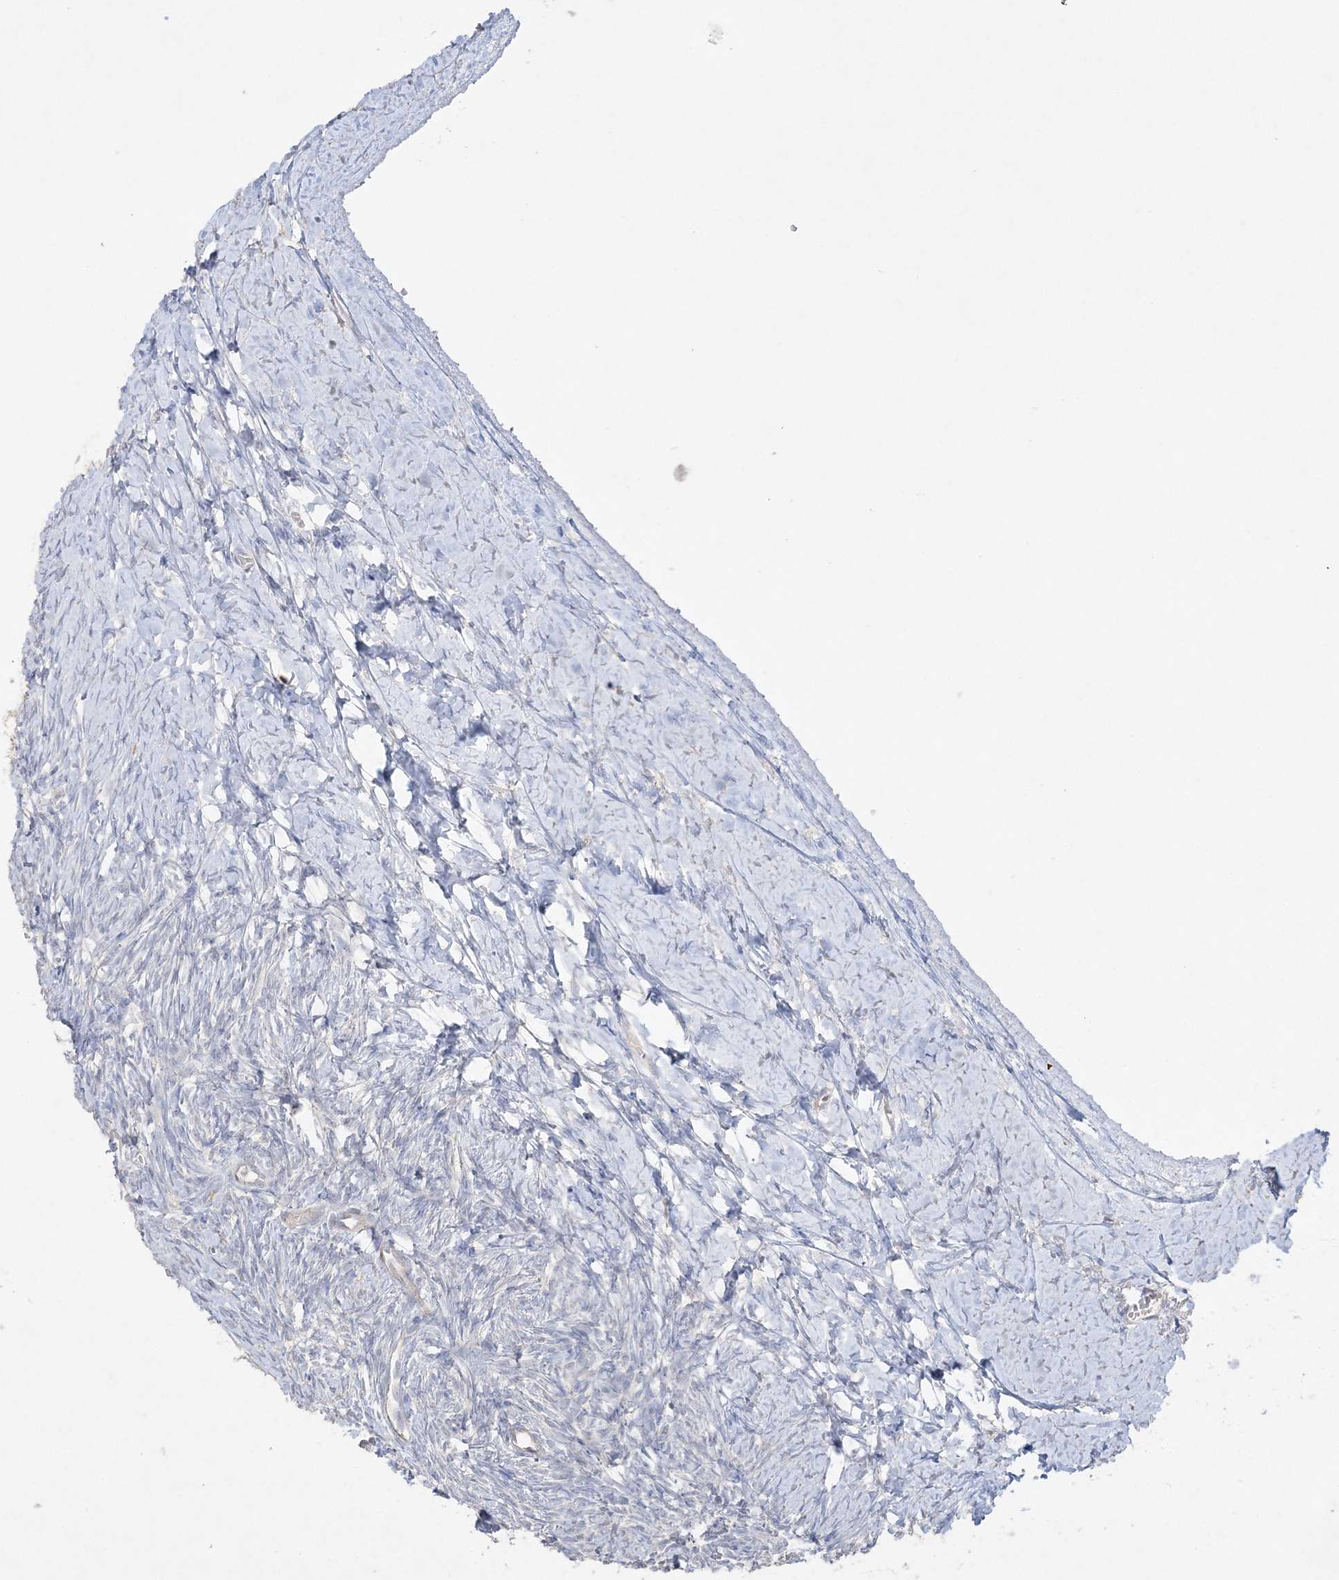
{"staining": {"intensity": "negative", "quantity": "none", "location": "none"}, "tissue": "ovary", "cell_type": "Ovarian stroma cells", "image_type": "normal", "snomed": [{"axis": "morphology", "description": "Normal tissue, NOS"}, {"axis": "morphology", "description": "Developmental malformation"}, {"axis": "topography", "description": "Ovary"}], "caption": "Immunohistochemistry (IHC) histopathology image of unremarkable ovary: human ovary stained with DAB shows no significant protein positivity in ovarian stroma cells. The staining was performed using DAB (3,3'-diaminobenzidine) to visualize the protein expression in brown, while the nuclei were stained in blue with hematoxylin (Magnification: 20x).", "gene": "SH3BP4", "patient": {"sex": "female", "age": 39}}